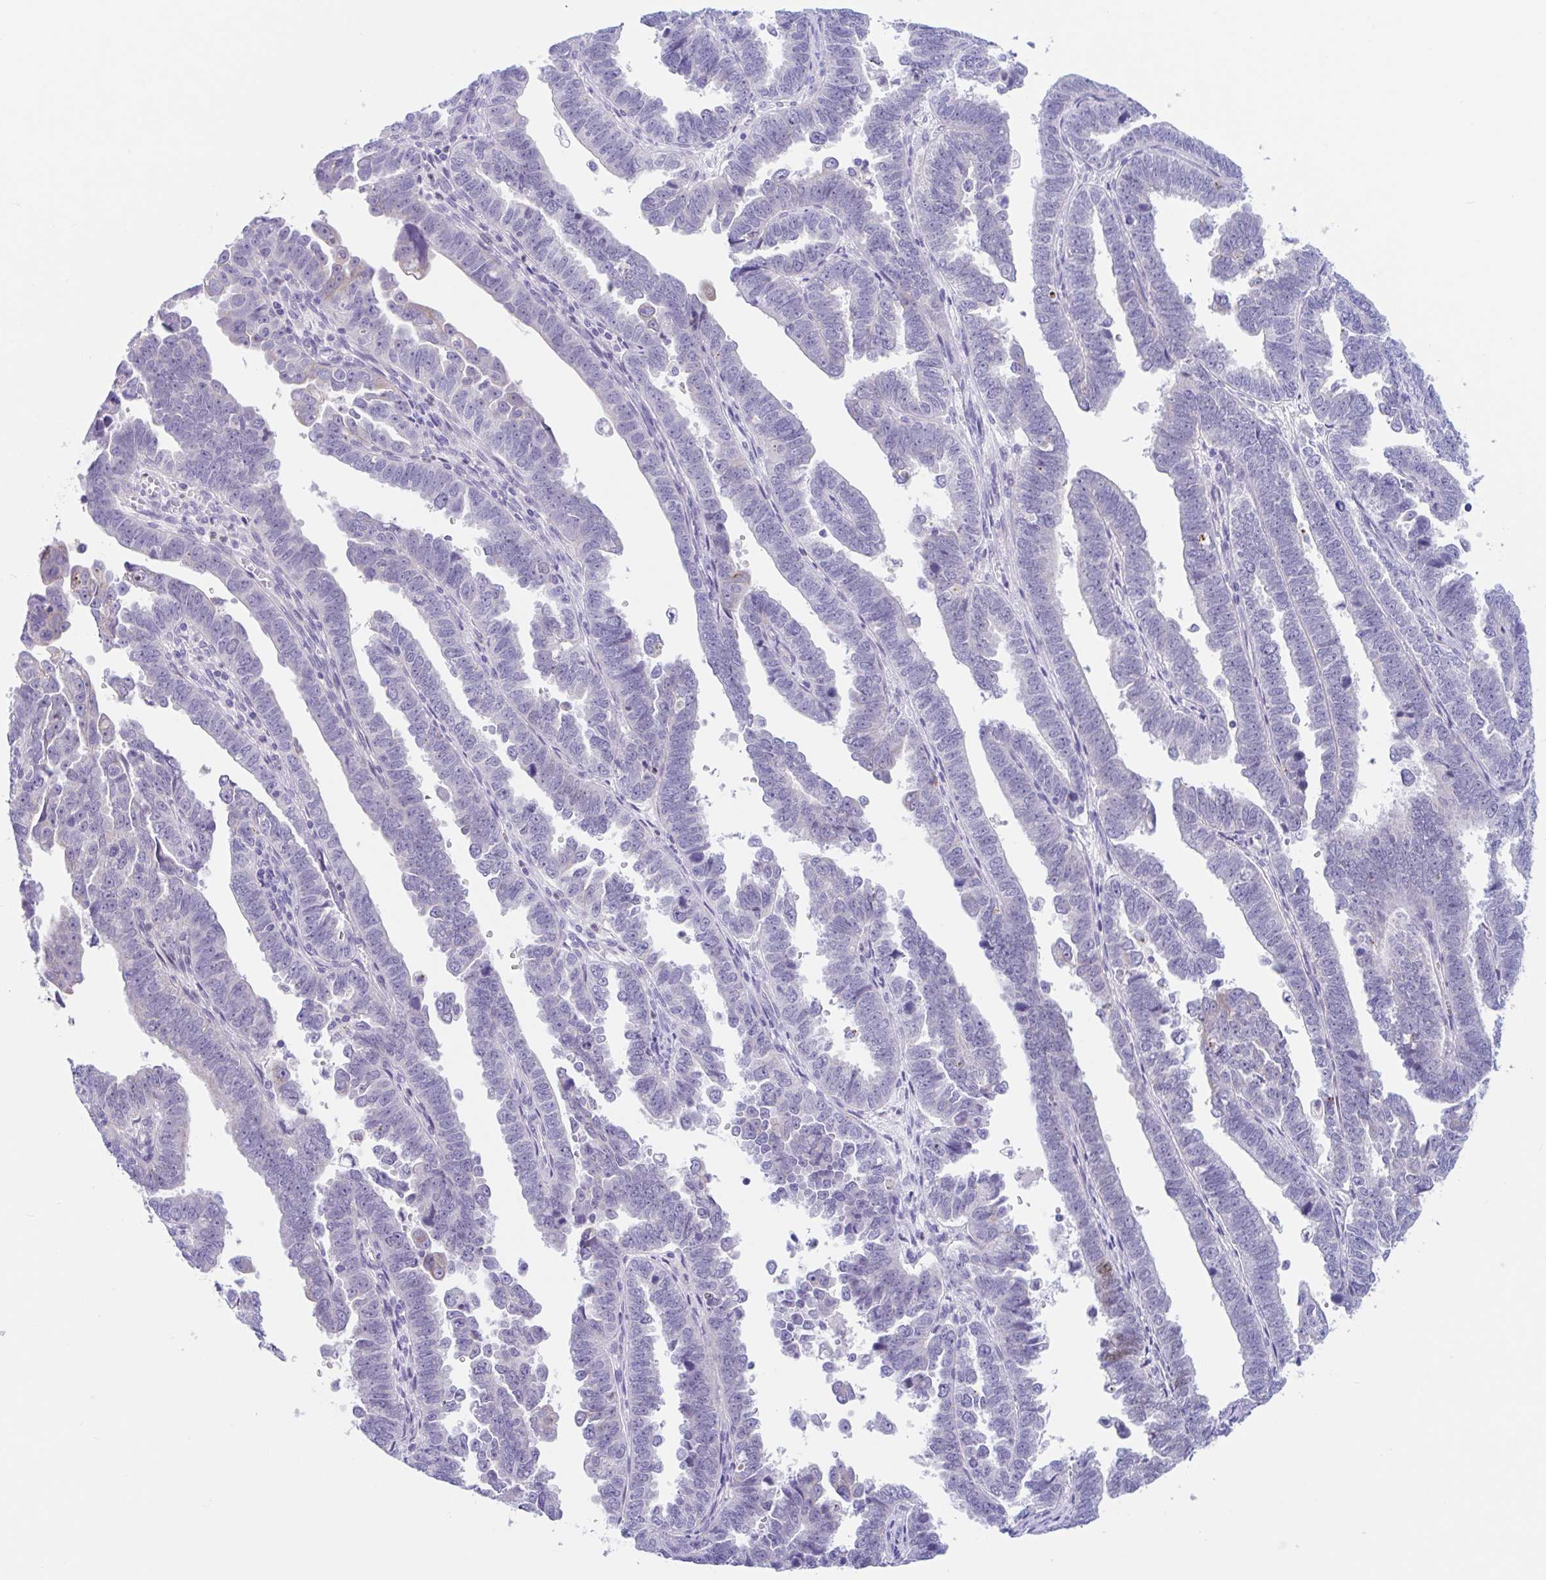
{"staining": {"intensity": "negative", "quantity": "none", "location": "none"}, "tissue": "endometrial cancer", "cell_type": "Tumor cells", "image_type": "cancer", "snomed": [{"axis": "morphology", "description": "Adenocarcinoma, NOS"}, {"axis": "topography", "description": "Endometrium"}], "caption": "Immunohistochemistry (IHC) of endometrial cancer demonstrates no positivity in tumor cells.", "gene": "OR6N2", "patient": {"sex": "female", "age": 75}}